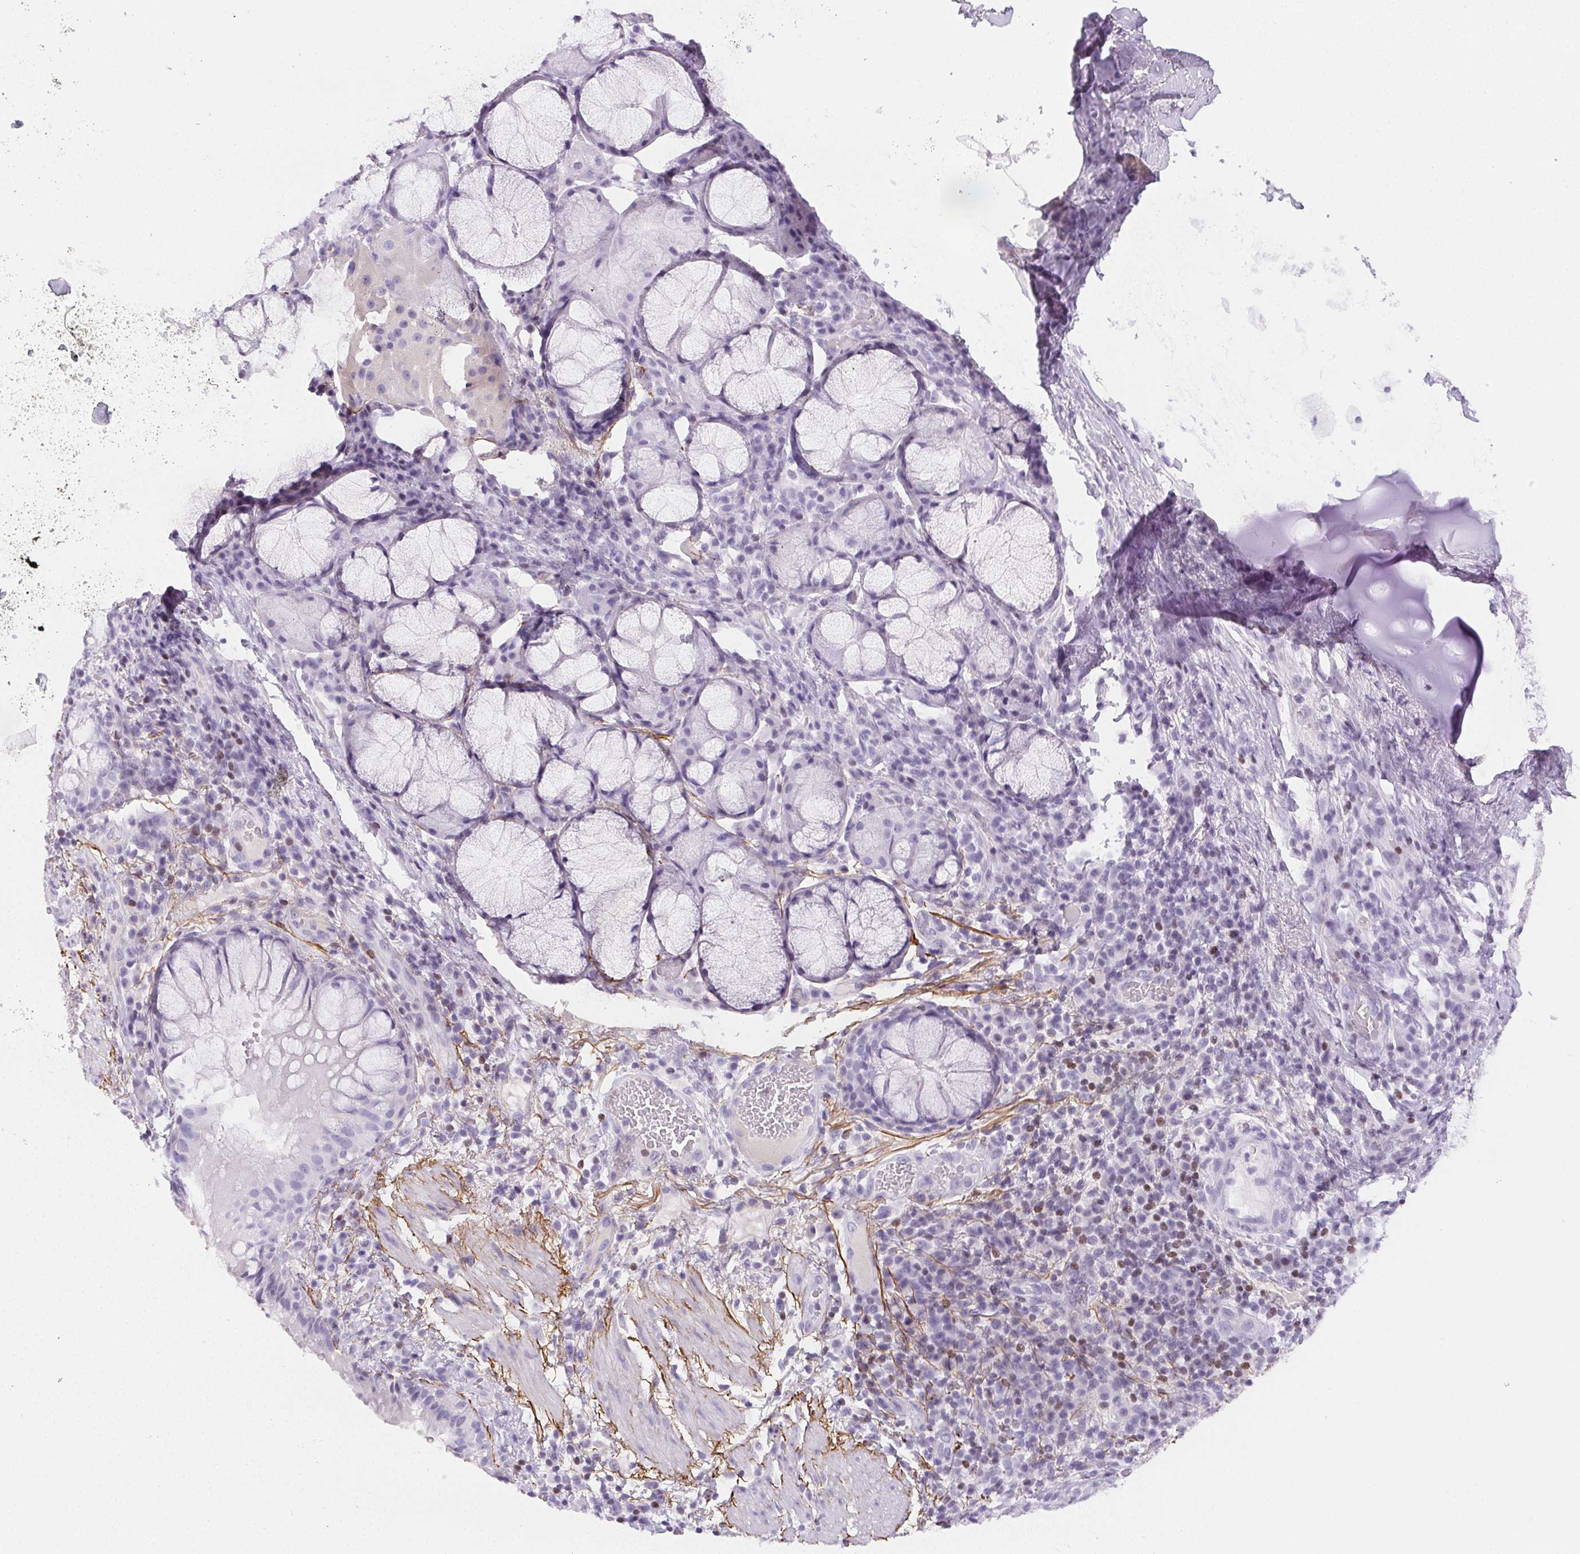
{"staining": {"intensity": "negative", "quantity": "none", "location": "none"}, "tissue": "bronchus", "cell_type": "Respiratory epithelial cells", "image_type": "normal", "snomed": [{"axis": "morphology", "description": "Normal tissue, NOS"}, {"axis": "topography", "description": "Lymph node"}, {"axis": "topography", "description": "Bronchus"}], "caption": "Immunohistochemistry (IHC) histopathology image of unremarkable human bronchus stained for a protein (brown), which shows no positivity in respiratory epithelial cells.", "gene": "BEND2", "patient": {"sex": "male", "age": 56}}